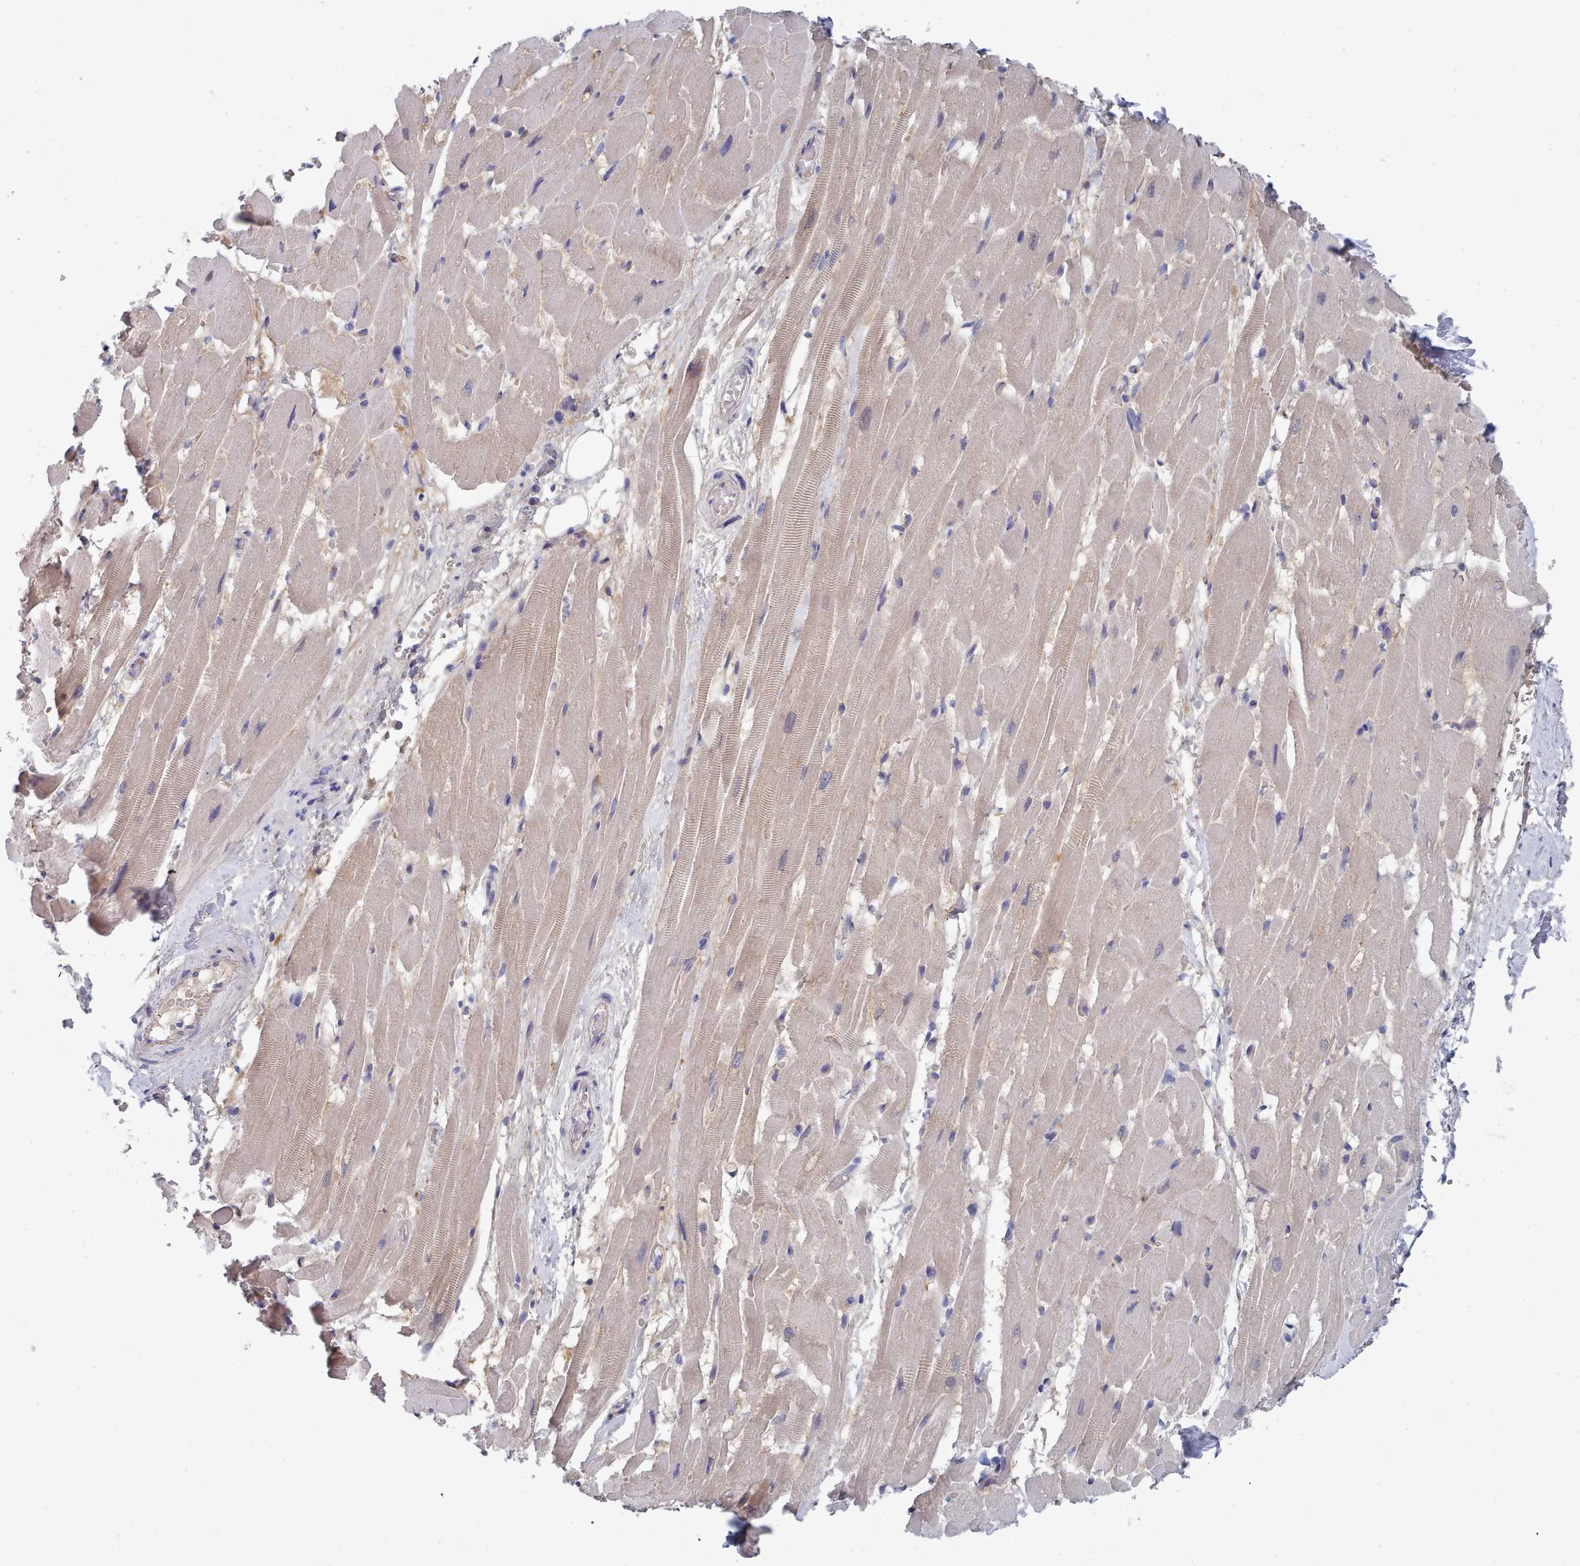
{"staining": {"intensity": "weak", "quantity": "25%-75%", "location": "cytoplasmic/membranous"}, "tissue": "heart muscle", "cell_type": "Cardiomyocytes", "image_type": "normal", "snomed": [{"axis": "morphology", "description": "Normal tissue, NOS"}, {"axis": "topography", "description": "Heart"}], "caption": "A photomicrograph of human heart muscle stained for a protein exhibits weak cytoplasmic/membranous brown staining in cardiomyocytes. The staining was performed using DAB to visualize the protein expression in brown, while the nuclei were stained in blue with hematoxylin (Magnification: 20x).", "gene": "ENSG00000285188", "patient": {"sex": "male", "age": 37}}